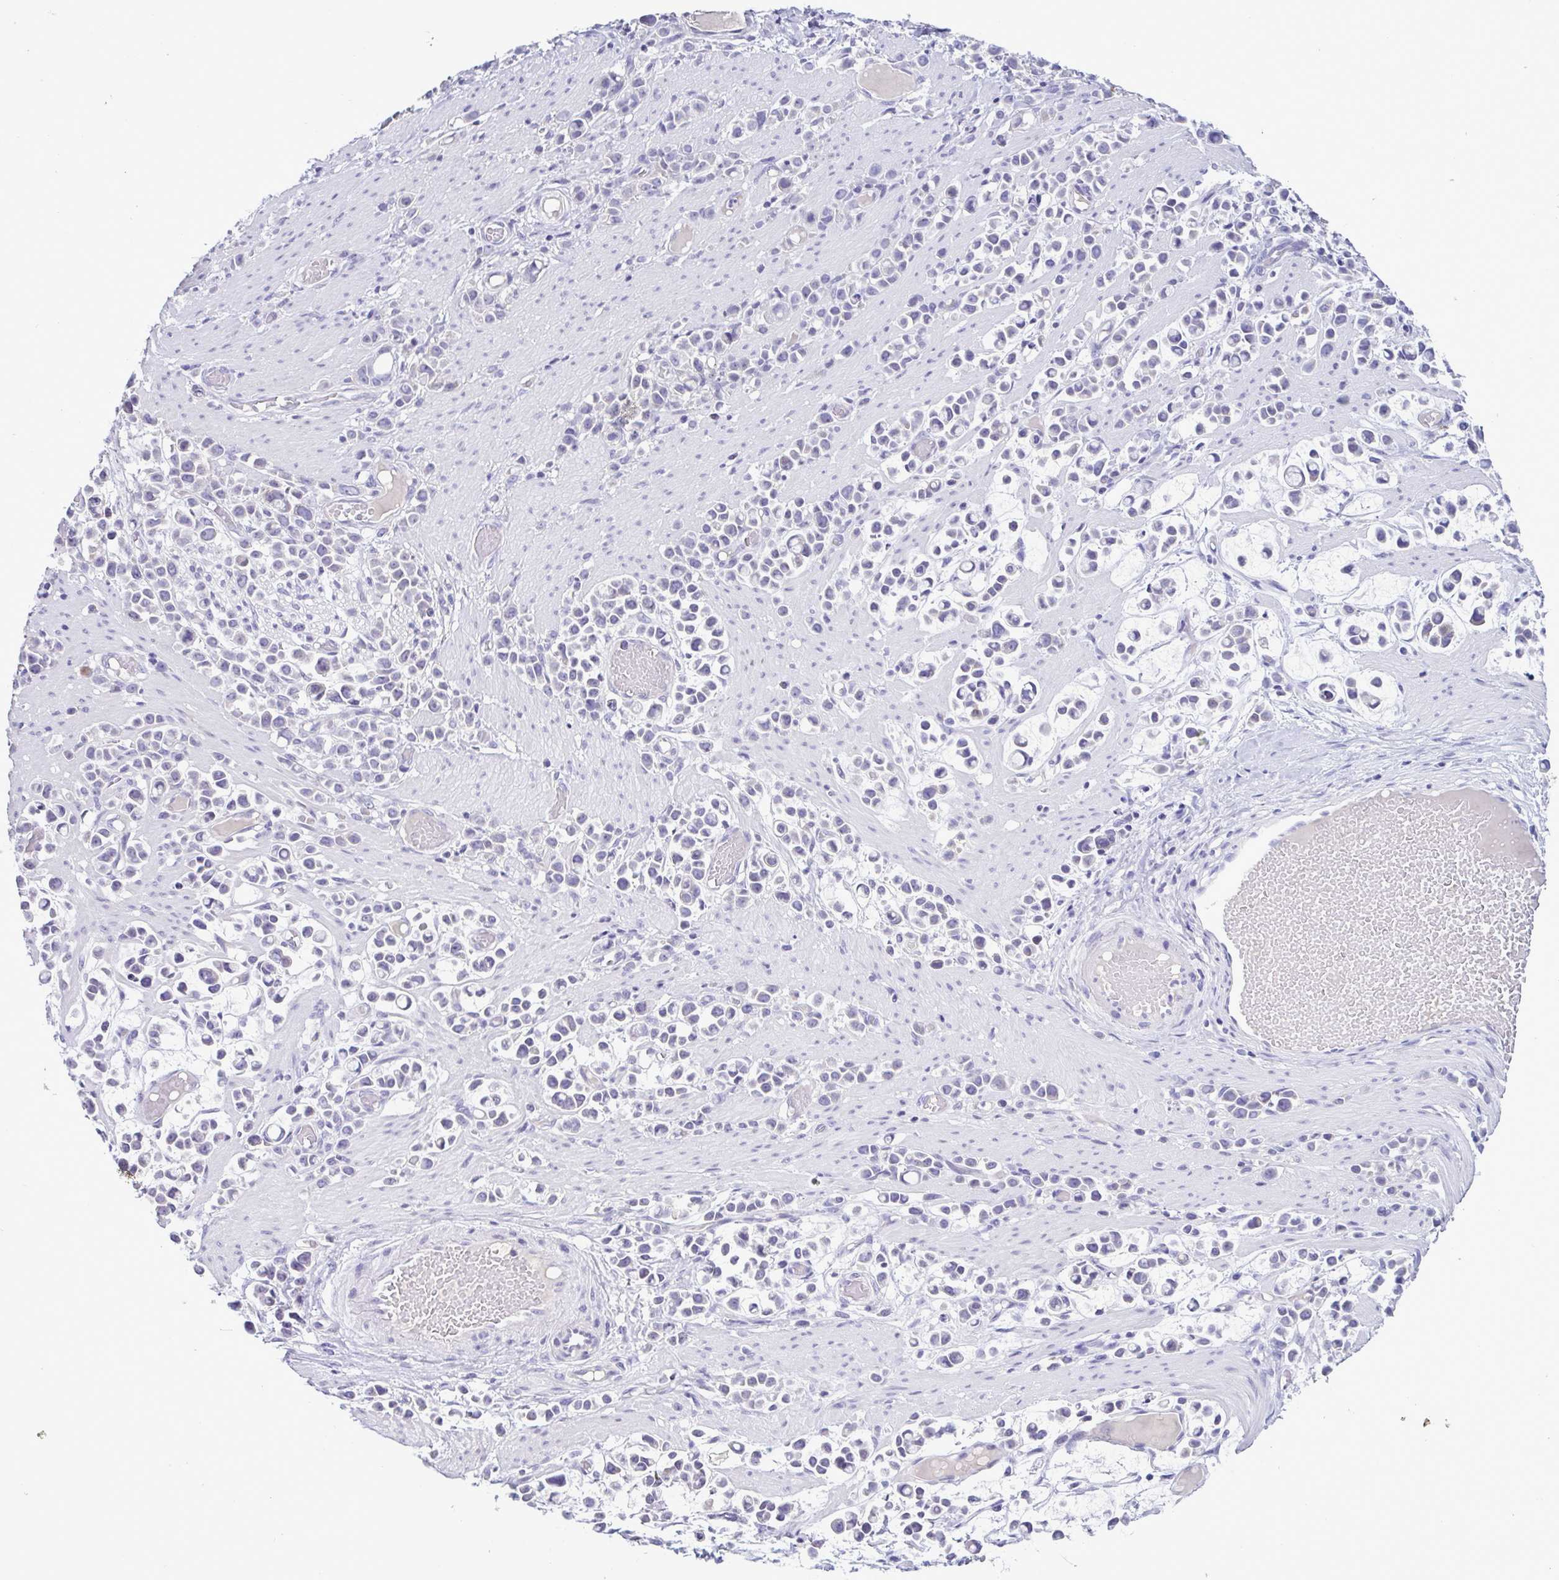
{"staining": {"intensity": "negative", "quantity": "none", "location": "none"}, "tissue": "stomach cancer", "cell_type": "Tumor cells", "image_type": "cancer", "snomed": [{"axis": "morphology", "description": "Adenocarcinoma, NOS"}, {"axis": "topography", "description": "Stomach"}], "caption": "DAB immunohistochemical staining of human stomach adenocarcinoma reveals no significant positivity in tumor cells.", "gene": "INAFM1", "patient": {"sex": "male", "age": 82}}